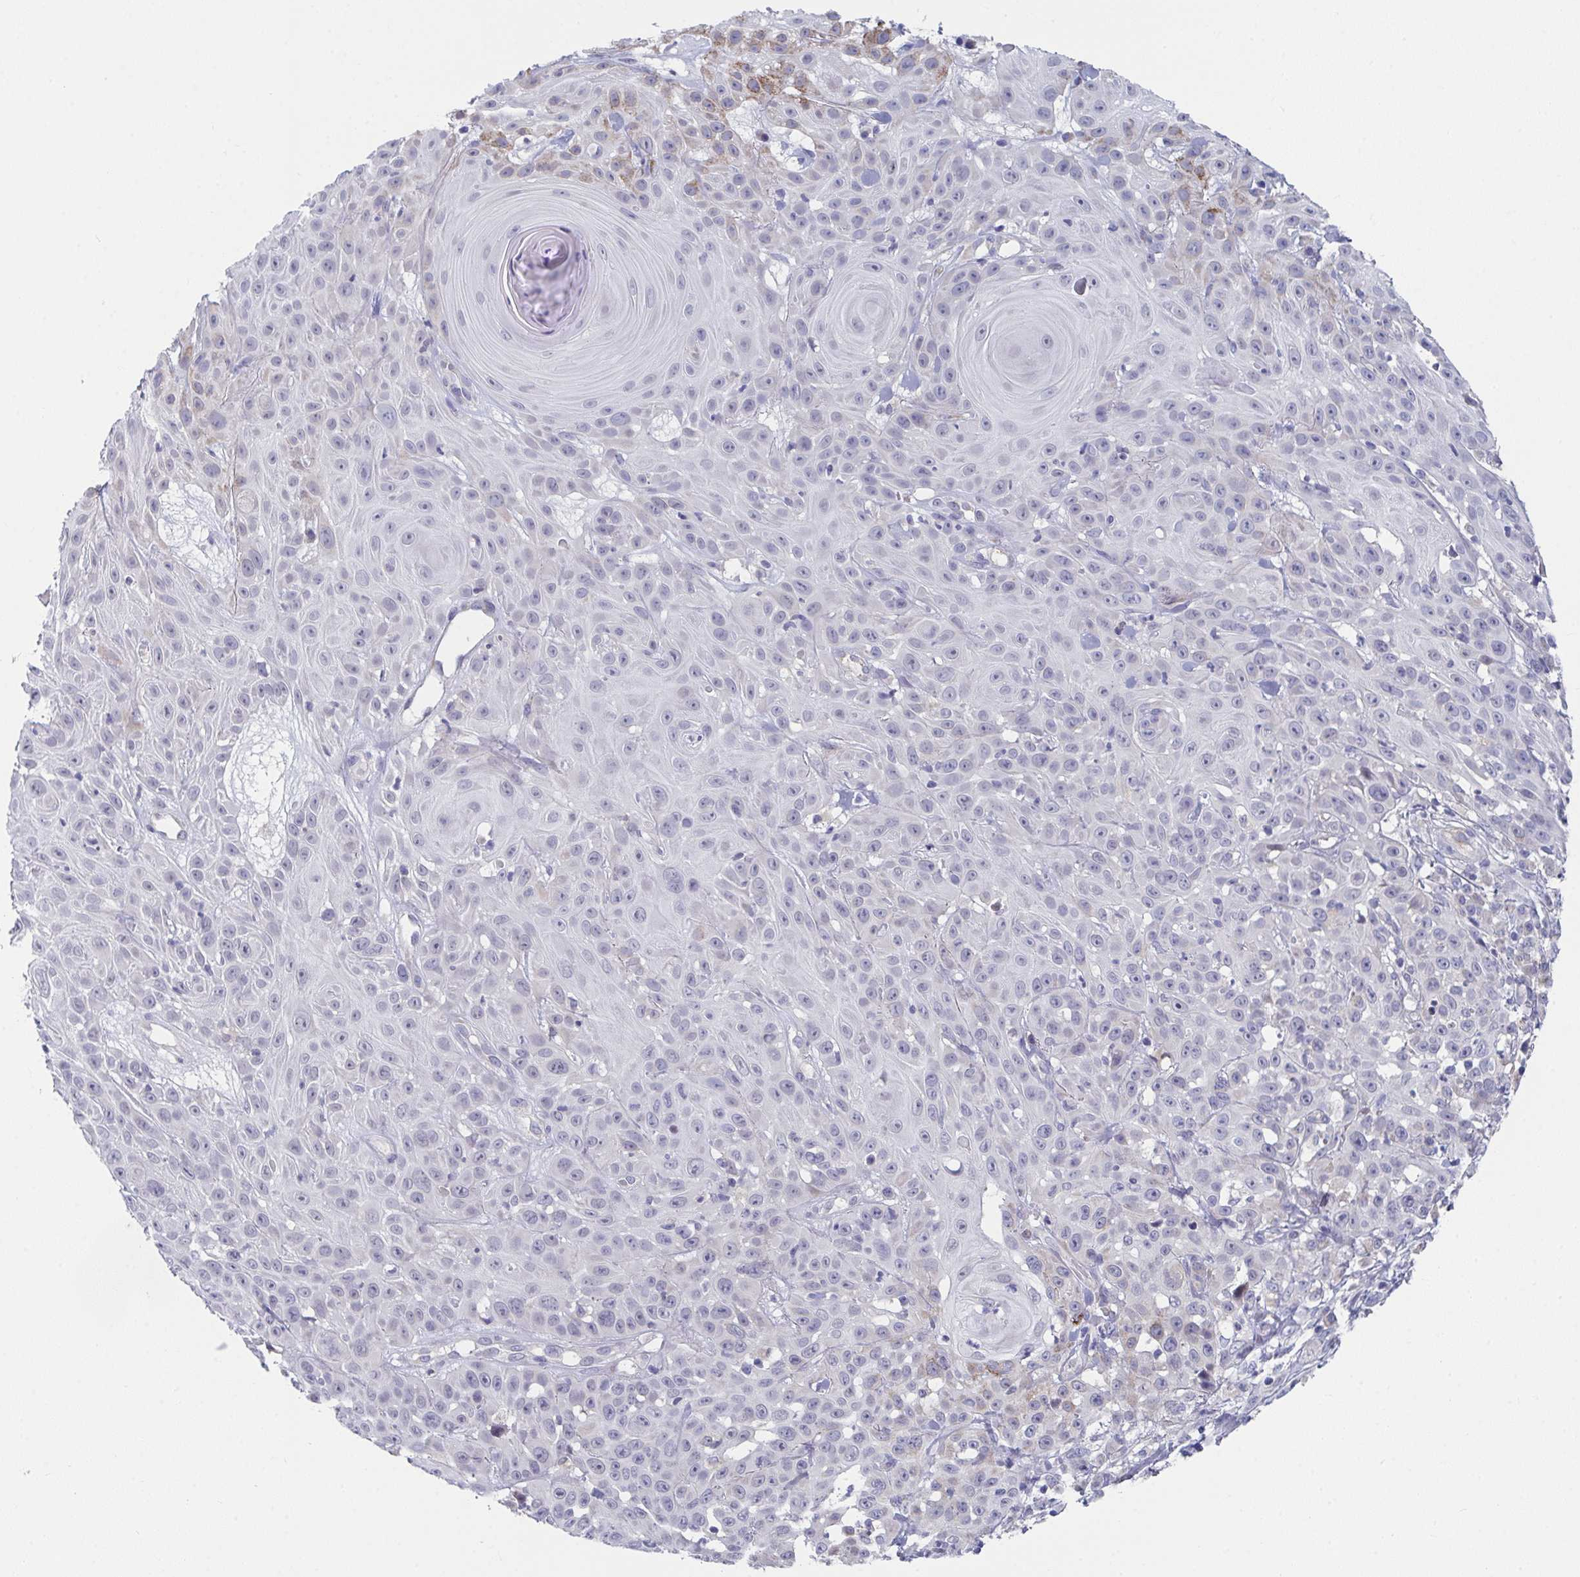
{"staining": {"intensity": "moderate", "quantity": "<25%", "location": "cytoplasmic/membranous"}, "tissue": "skin cancer", "cell_type": "Tumor cells", "image_type": "cancer", "snomed": [{"axis": "morphology", "description": "Squamous cell carcinoma, NOS"}, {"axis": "topography", "description": "Skin"}], "caption": "The immunohistochemical stain highlights moderate cytoplasmic/membranous positivity in tumor cells of squamous cell carcinoma (skin) tissue. Immunohistochemistry stains the protein of interest in brown and the nuclei are stained blue.", "gene": "VWDE", "patient": {"sex": "male", "age": 82}}